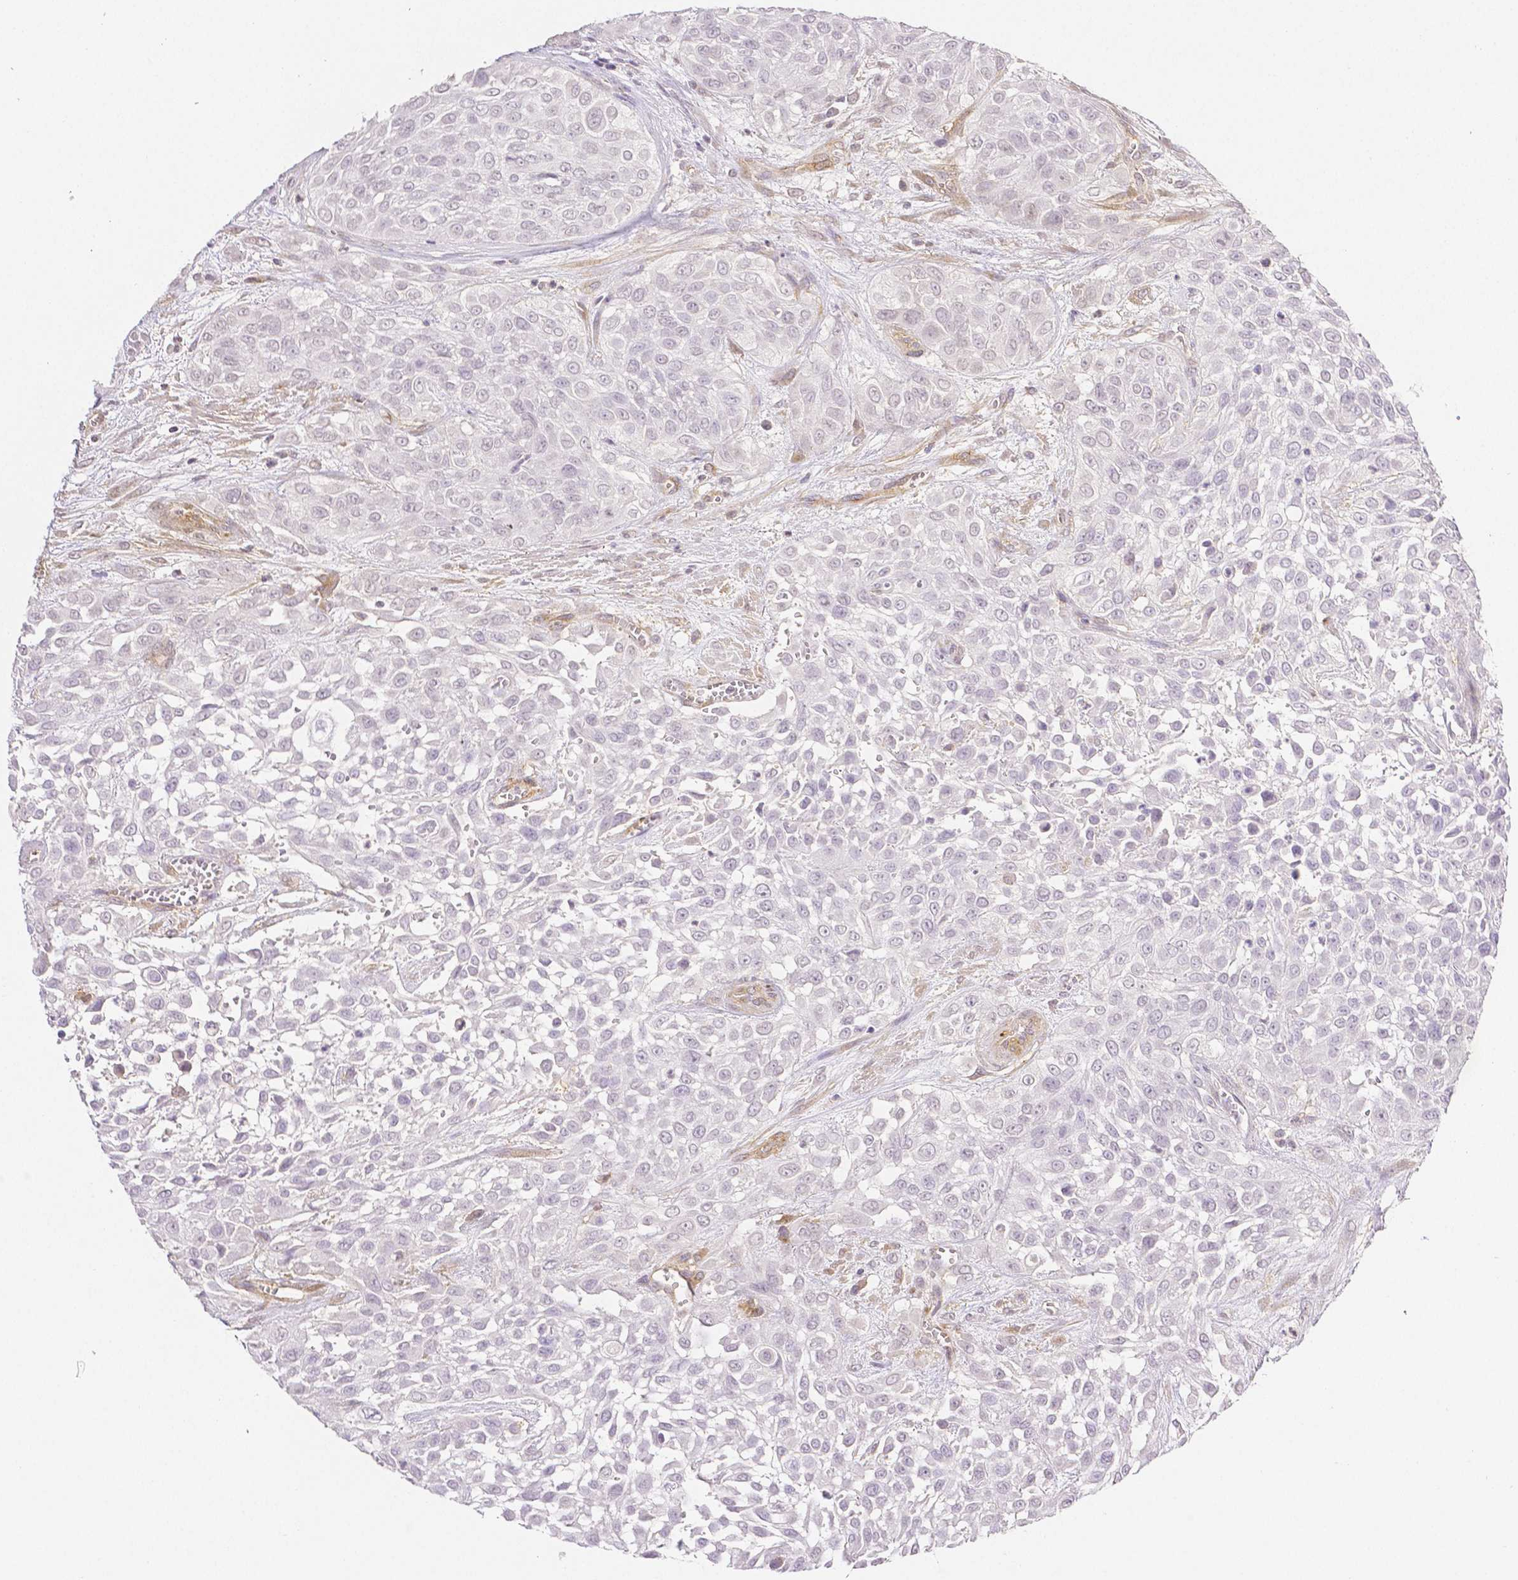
{"staining": {"intensity": "negative", "quantity": "none", "location": "none"}, "tissue": "urothelial cancer", "cell_type": "Tumor cells", "image_type": "cancer", "snomed": [{"axis": "morphology", "description": "Urothelial carcinoma, High grade"}, {"axis": "topography", "description": "Urinary bladder"}], "caption": "DAB (3,3'-diaminobenzidine) immunohistochemical staining of human high-grade urothelial carcinoma displays no significant positivity in tumor cells.", "gene": "THY1", "patient": {"sex": "male", "age": 57}}